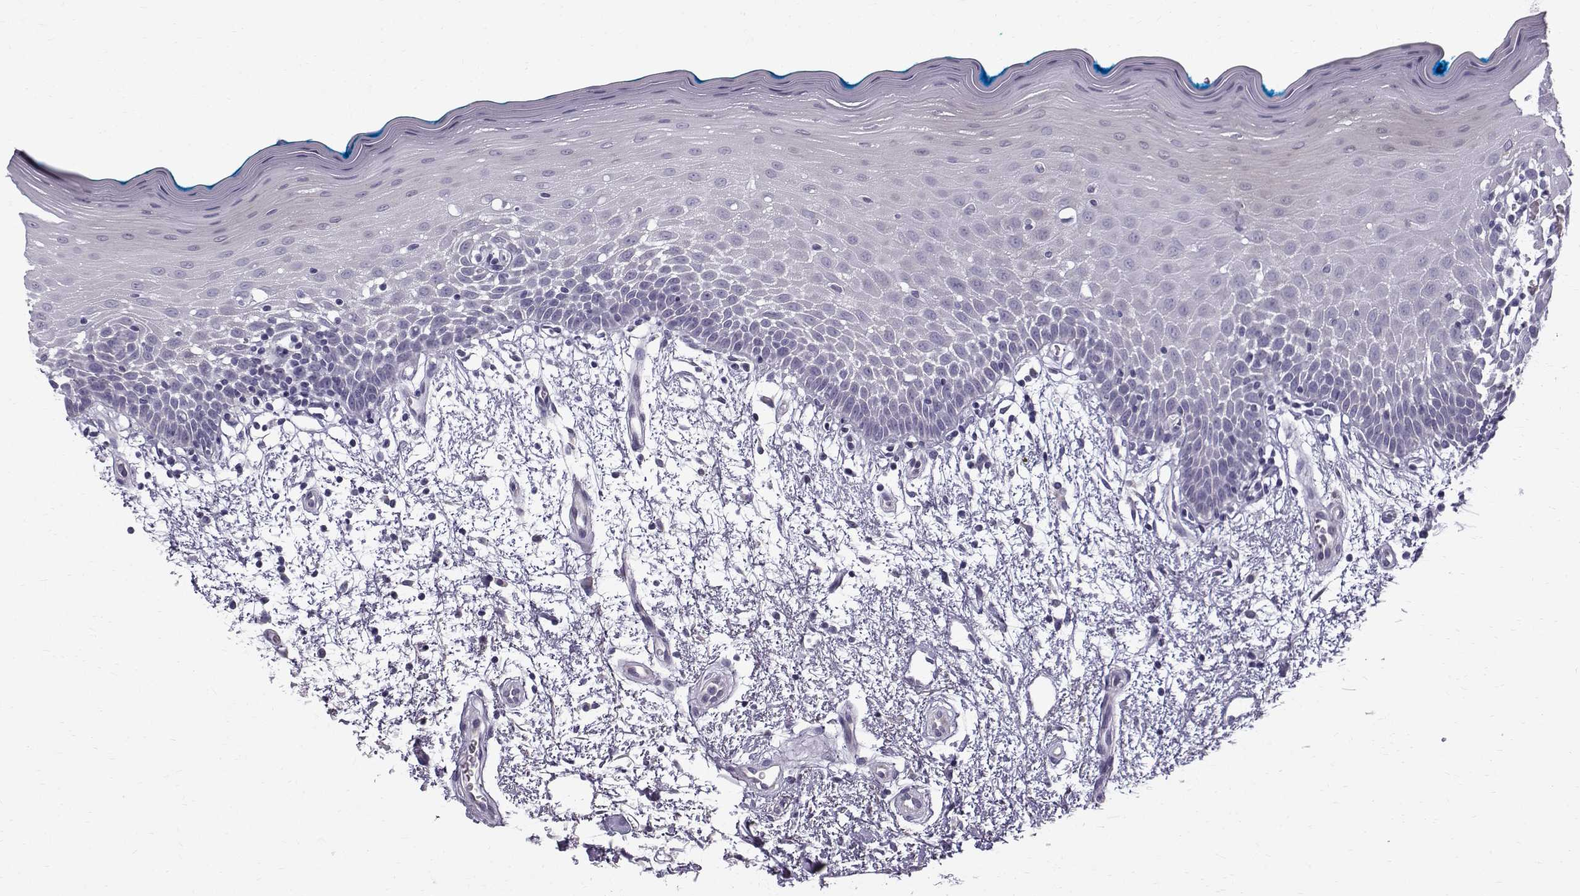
{"staining": {"intensity": "negative", "quantity": "none", "location": "none"}, "tissue": "oral mucosa", "cell_type": "Squamous epithelial cells", "image_type": "normal", "snomed": [{"axis": "morphology", "description": "Normal tissue, NOS"}, {"axis": "morphology", "description": "Squamous cell carcinoma, NOS"}, {"axis": "topography", "description": "Oral tissue"}, {"axis": "topography", "description": "Head-Neck"}], "caption": "Immunohistochemistry micrograph of unremarkable human oral mucosa stained for a protein (brown), which exhibits no positivity in squamous epithelial cells.", "gene": "ROPN1B", "patient": {"sex": "female", "age": 75}}